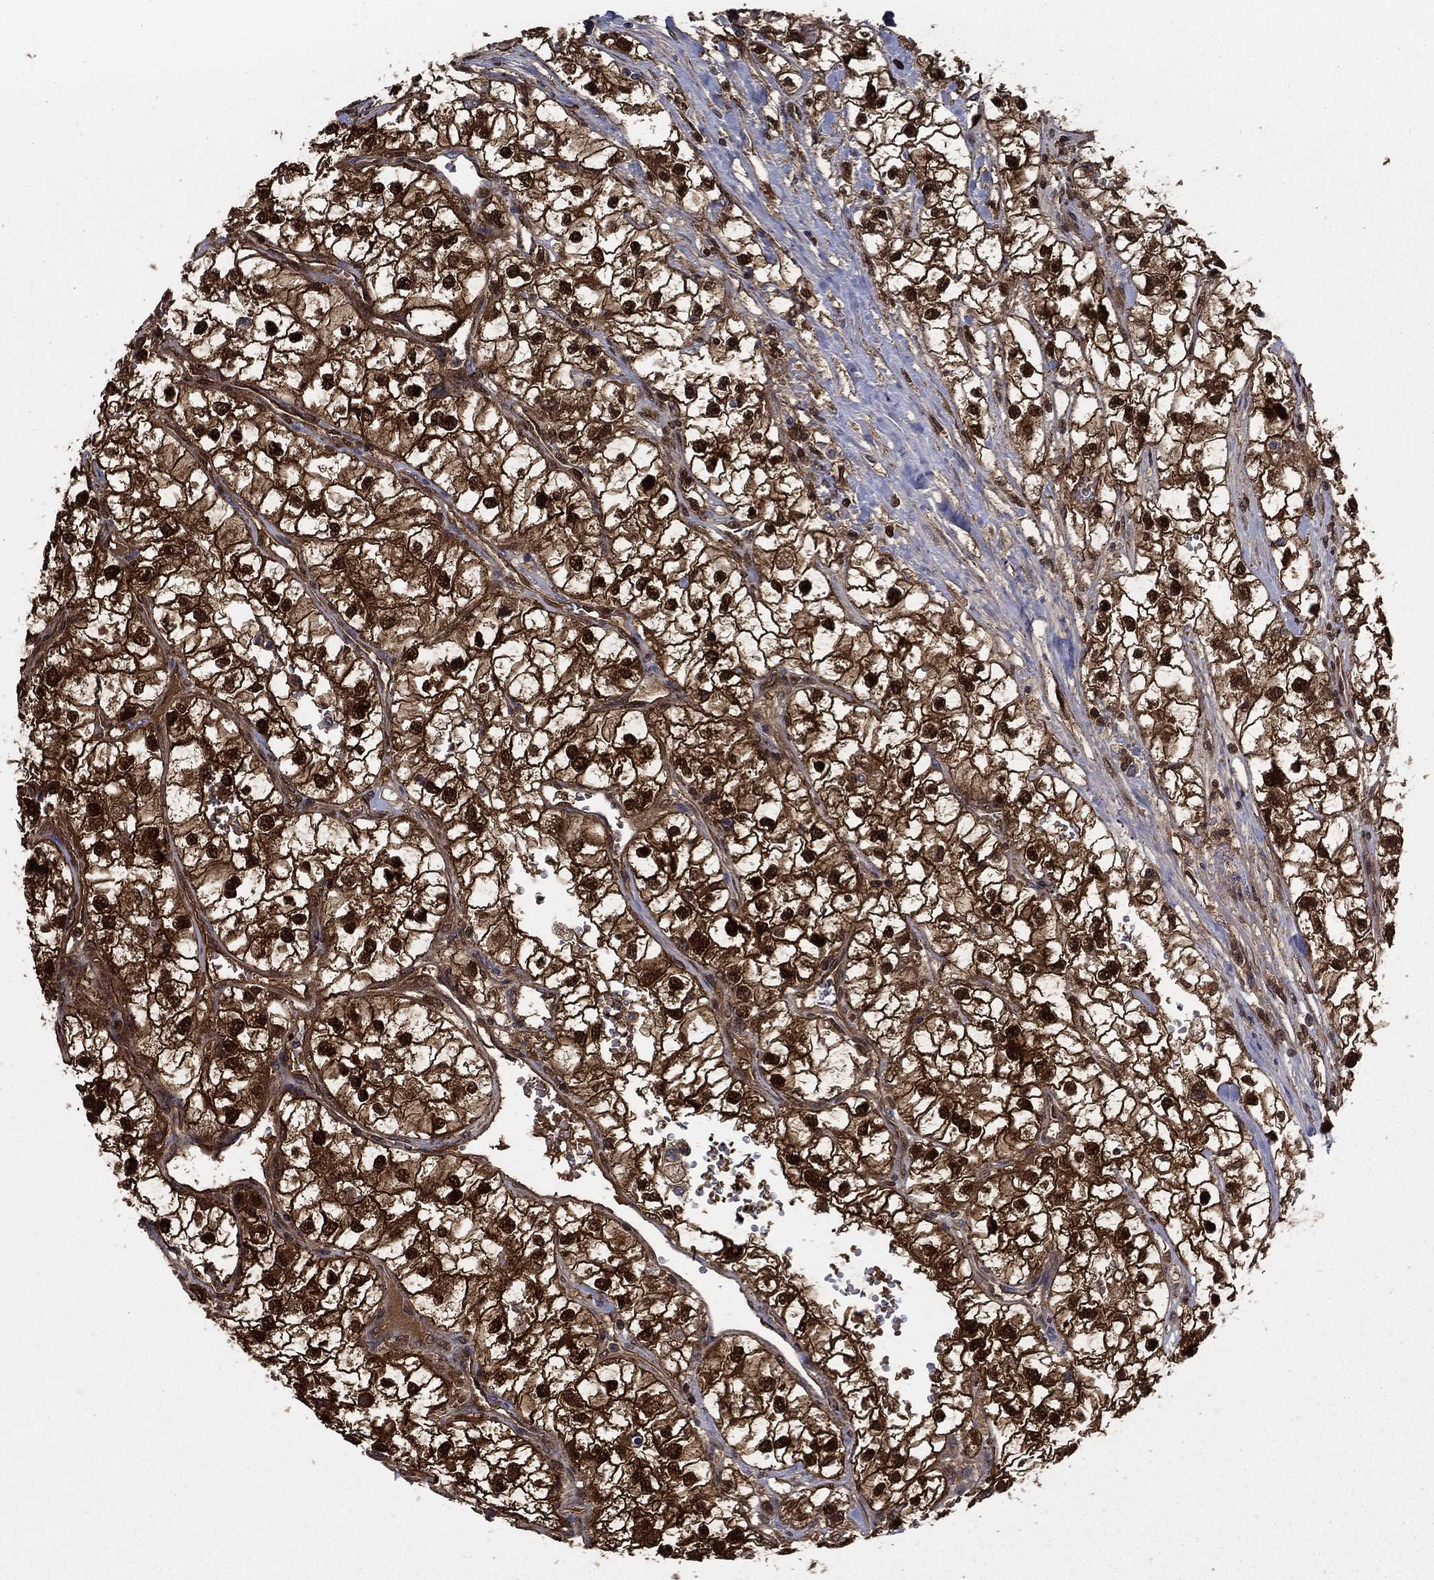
{"staining": {"intensity": "strong", "quantity": ">75%", "location": "cytoplasmic/membranous,nuclear"}, "tissue": "renal cancer", "cell_type": "Tumor cells", "image_type": "cancer", "snomed": [{"axis": "morphology", "description": "Adenocarcinoma, NOS"}, {"axis": "topography", "description": "Kidney"}], "caption": "Immunohistochemistry (IHC) (DAB) staining of adenocarcinoma (renal) demonstrates strong cytoplasmic/membranous and nuclear protein positivity in about >75% of tumor cells.", "gene": "NIT2", "patient": {"sex": "male", "age": 59}}